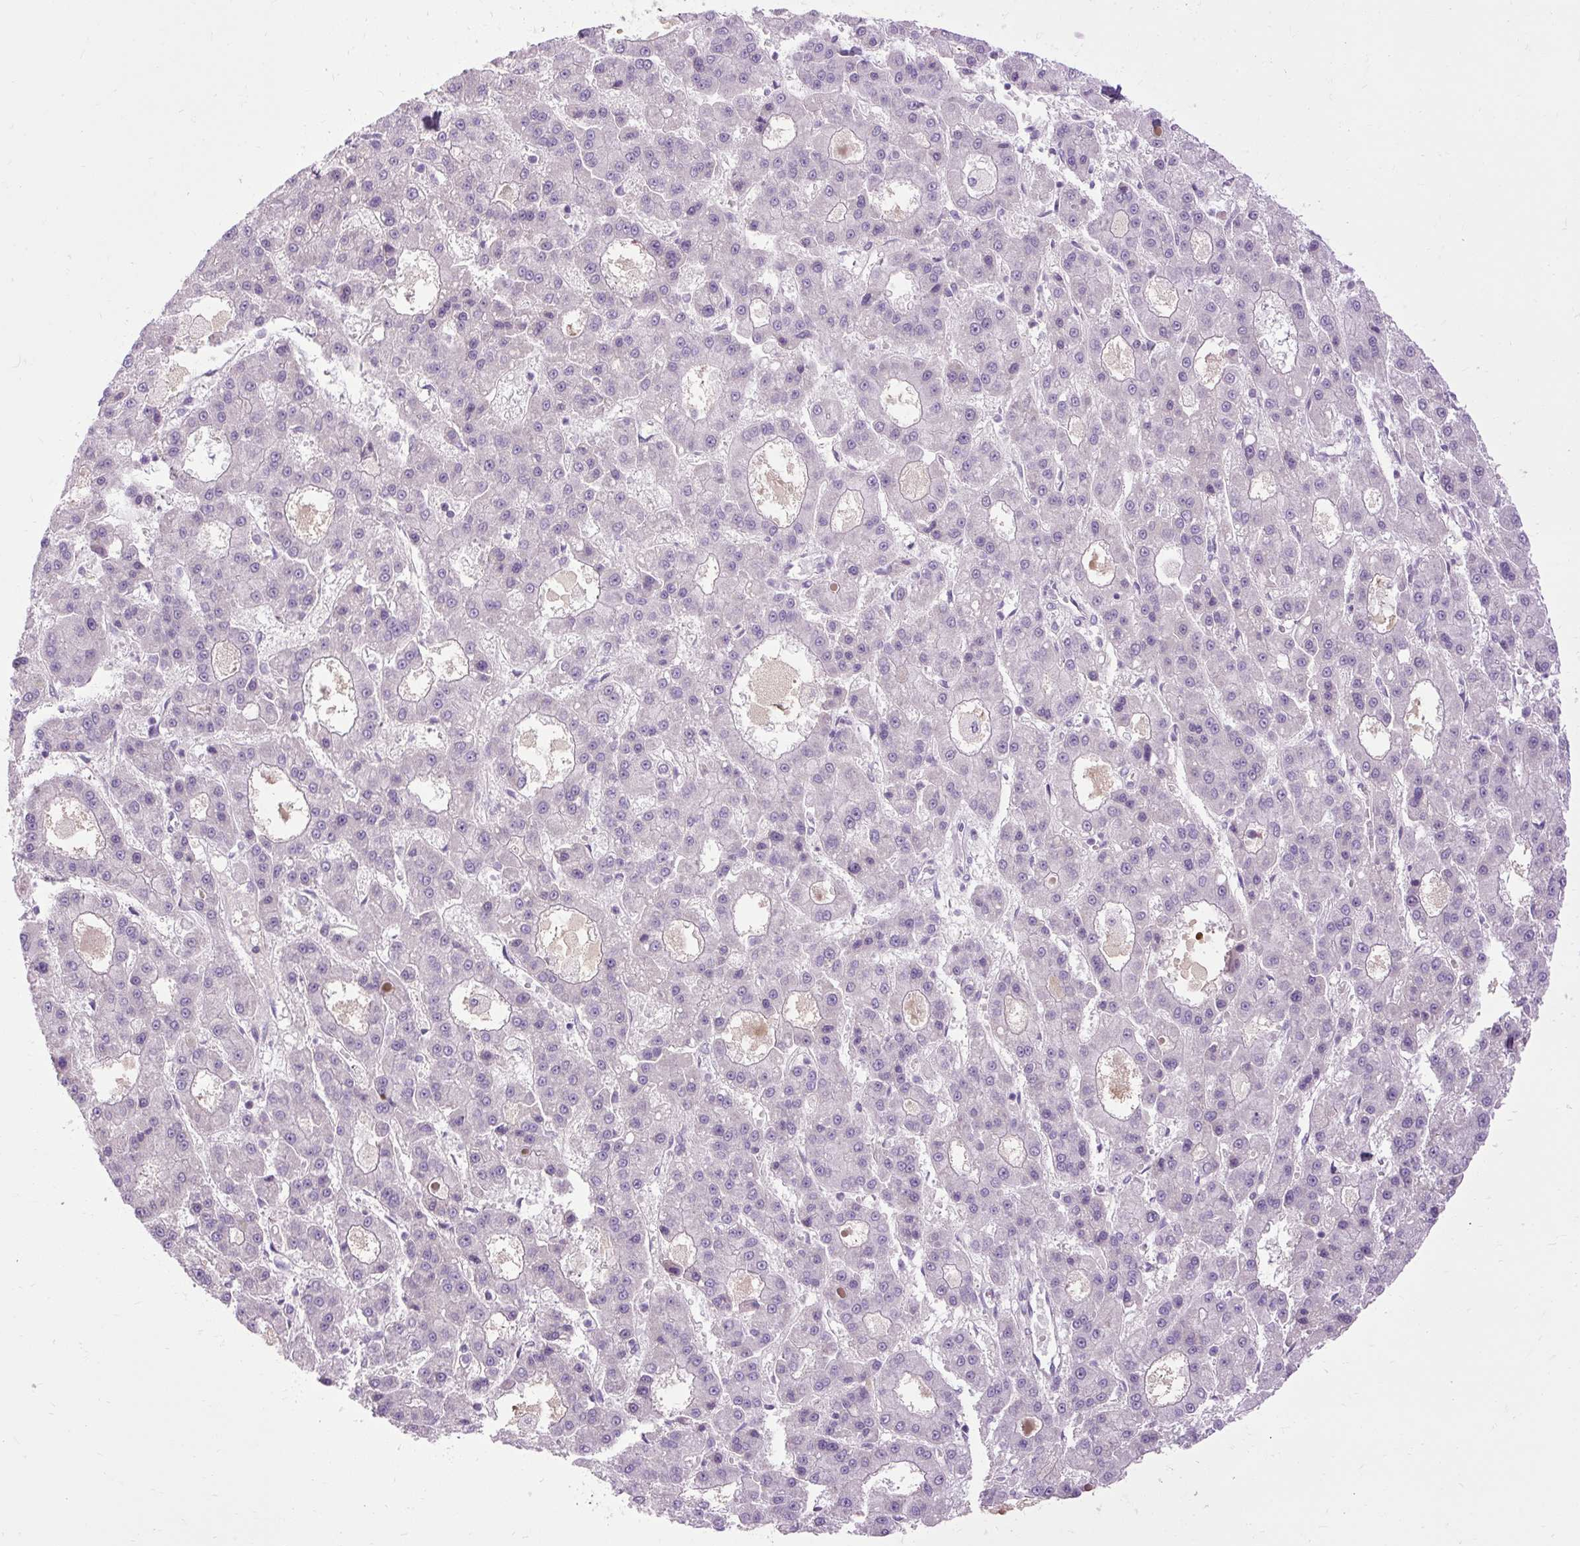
{"staining": {"intensity": "negative", "quantity": "none", "location": "none"}, "tissue": "liver cancer", "cell_type": "Tumor cells", "image_type": "cancer", "snomed": [{"axis": "morphology", "description": "Carcinoma, Hepatocellular, NOS"}, {"axis": "topography", "description": "Liver"}], "caption": "Tumor cells show no significant protein expression in hepatocellular carcinoma (liver).", "gene": "ARRDC2", "patient": {"sex": "male", "age": 70}}